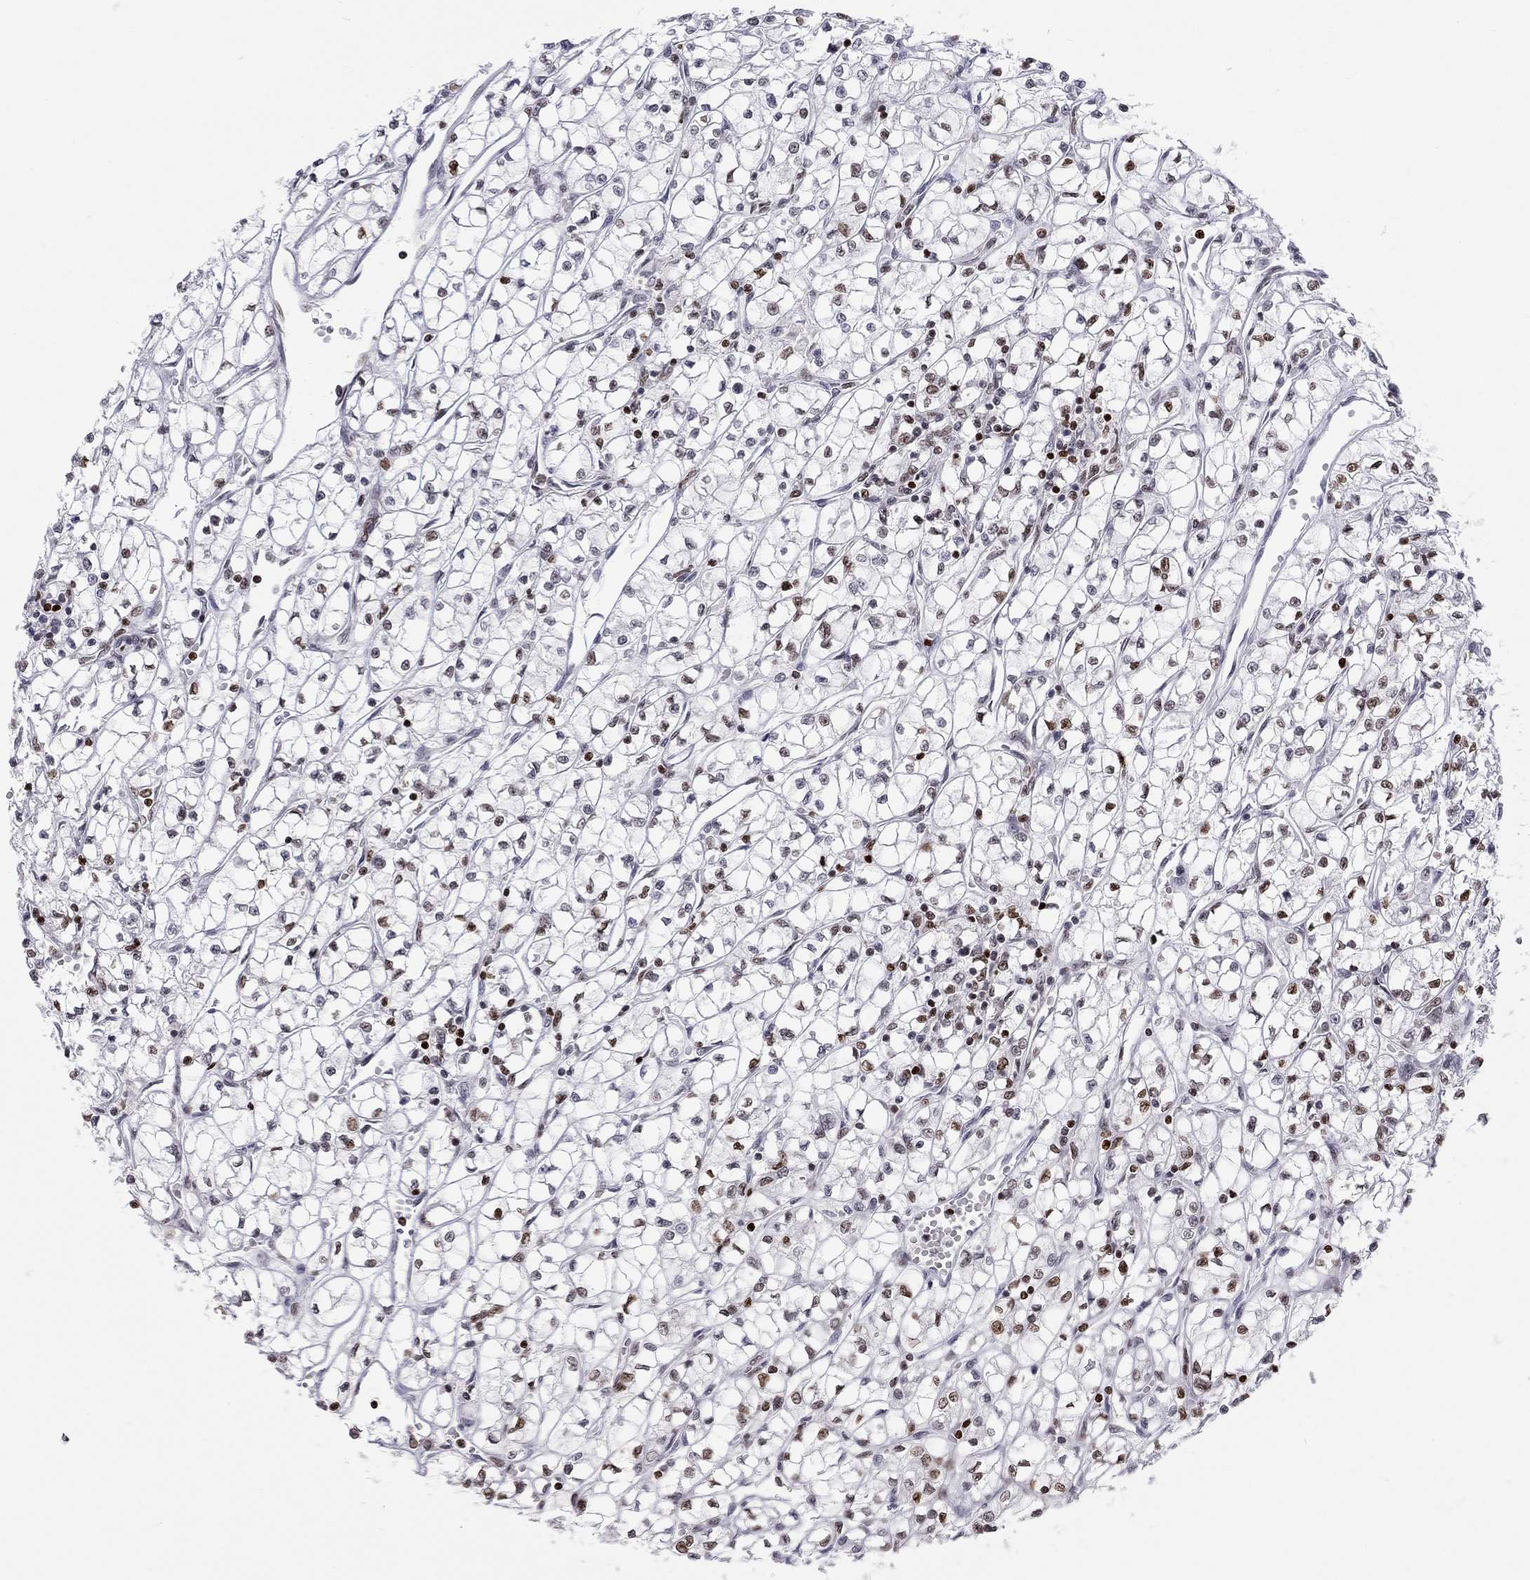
{"staining": {"intensity": "moderate", "quantity": "25%-75%", "location": "nuclear"}, "tissue": "renal cancer", "cell_type": "Tumor cells", "image_type": "cancer", "snomed": [{"axis": "morphology", "description": "Adenocarcinoma, NOS"}, {"axis": "topography", "description": "Kidney"}], "caption": "A high-resolution photomicrograph shows IHC staining of renal adenocarcinoma, which shows moderate nuclear positivity in about 25%-75% of tumor cells.", "gene": "H2AX", "patient": {"sex": "female", "age": 64}}